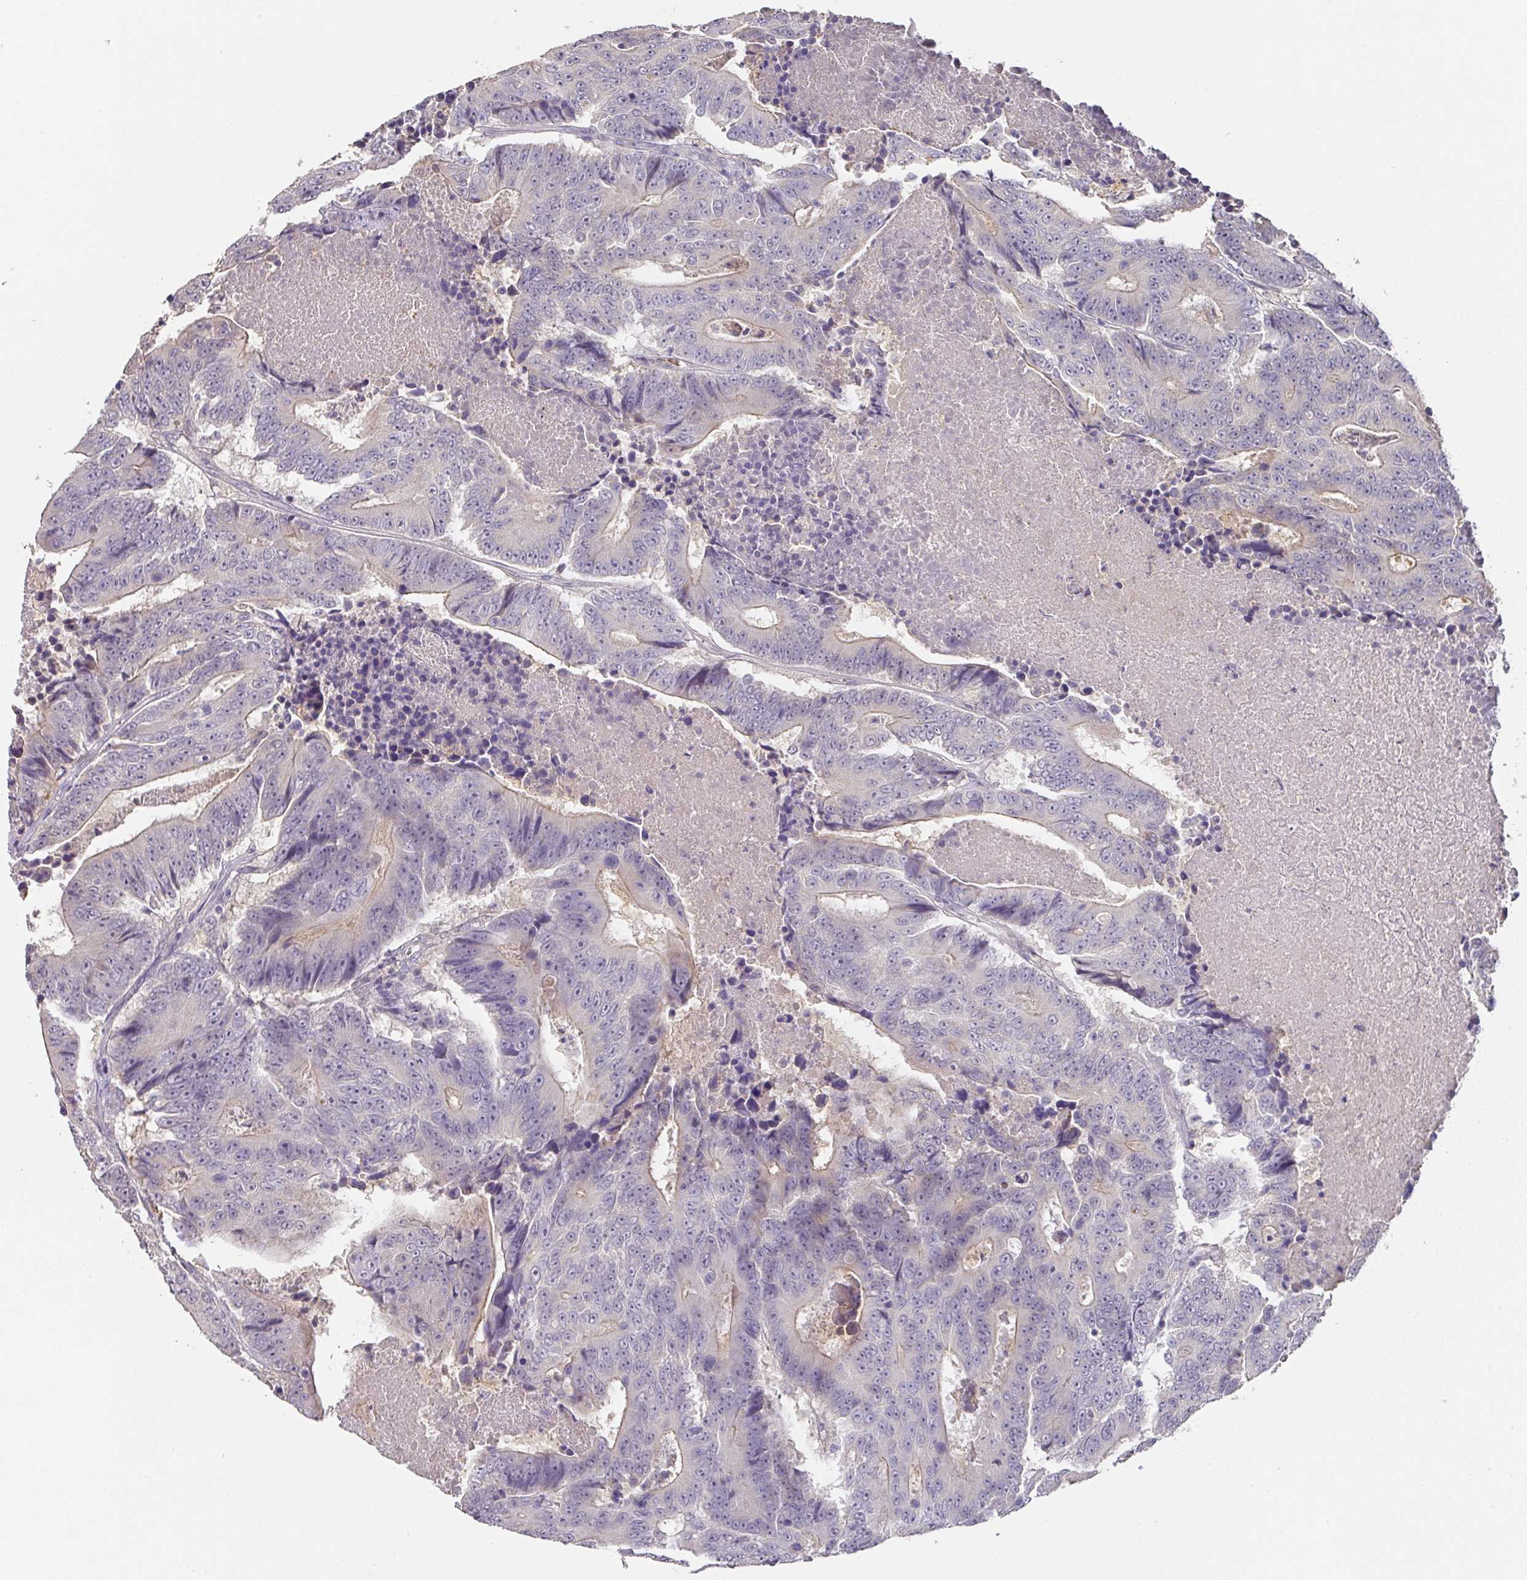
{"staining": {"intensity": "negative", "quantity": "none", "location": "none"}, "tissue": "colorectal cancer", "cell_type": "Tumor cells", "image_type": "cancer", "snomed": [{"axis": "morphology", "description": "Adenocarcinoma, NOS"}, {"axis": "topography", "description": "Colon"}], "caption": "DAB immunohistochemical staining of human colorectal cancer (adenocarcinoma) demonstrates no significant positivity in tumor cells.", "gene": "FOXN4", "patient": {"sex": "male", "age": 83}}